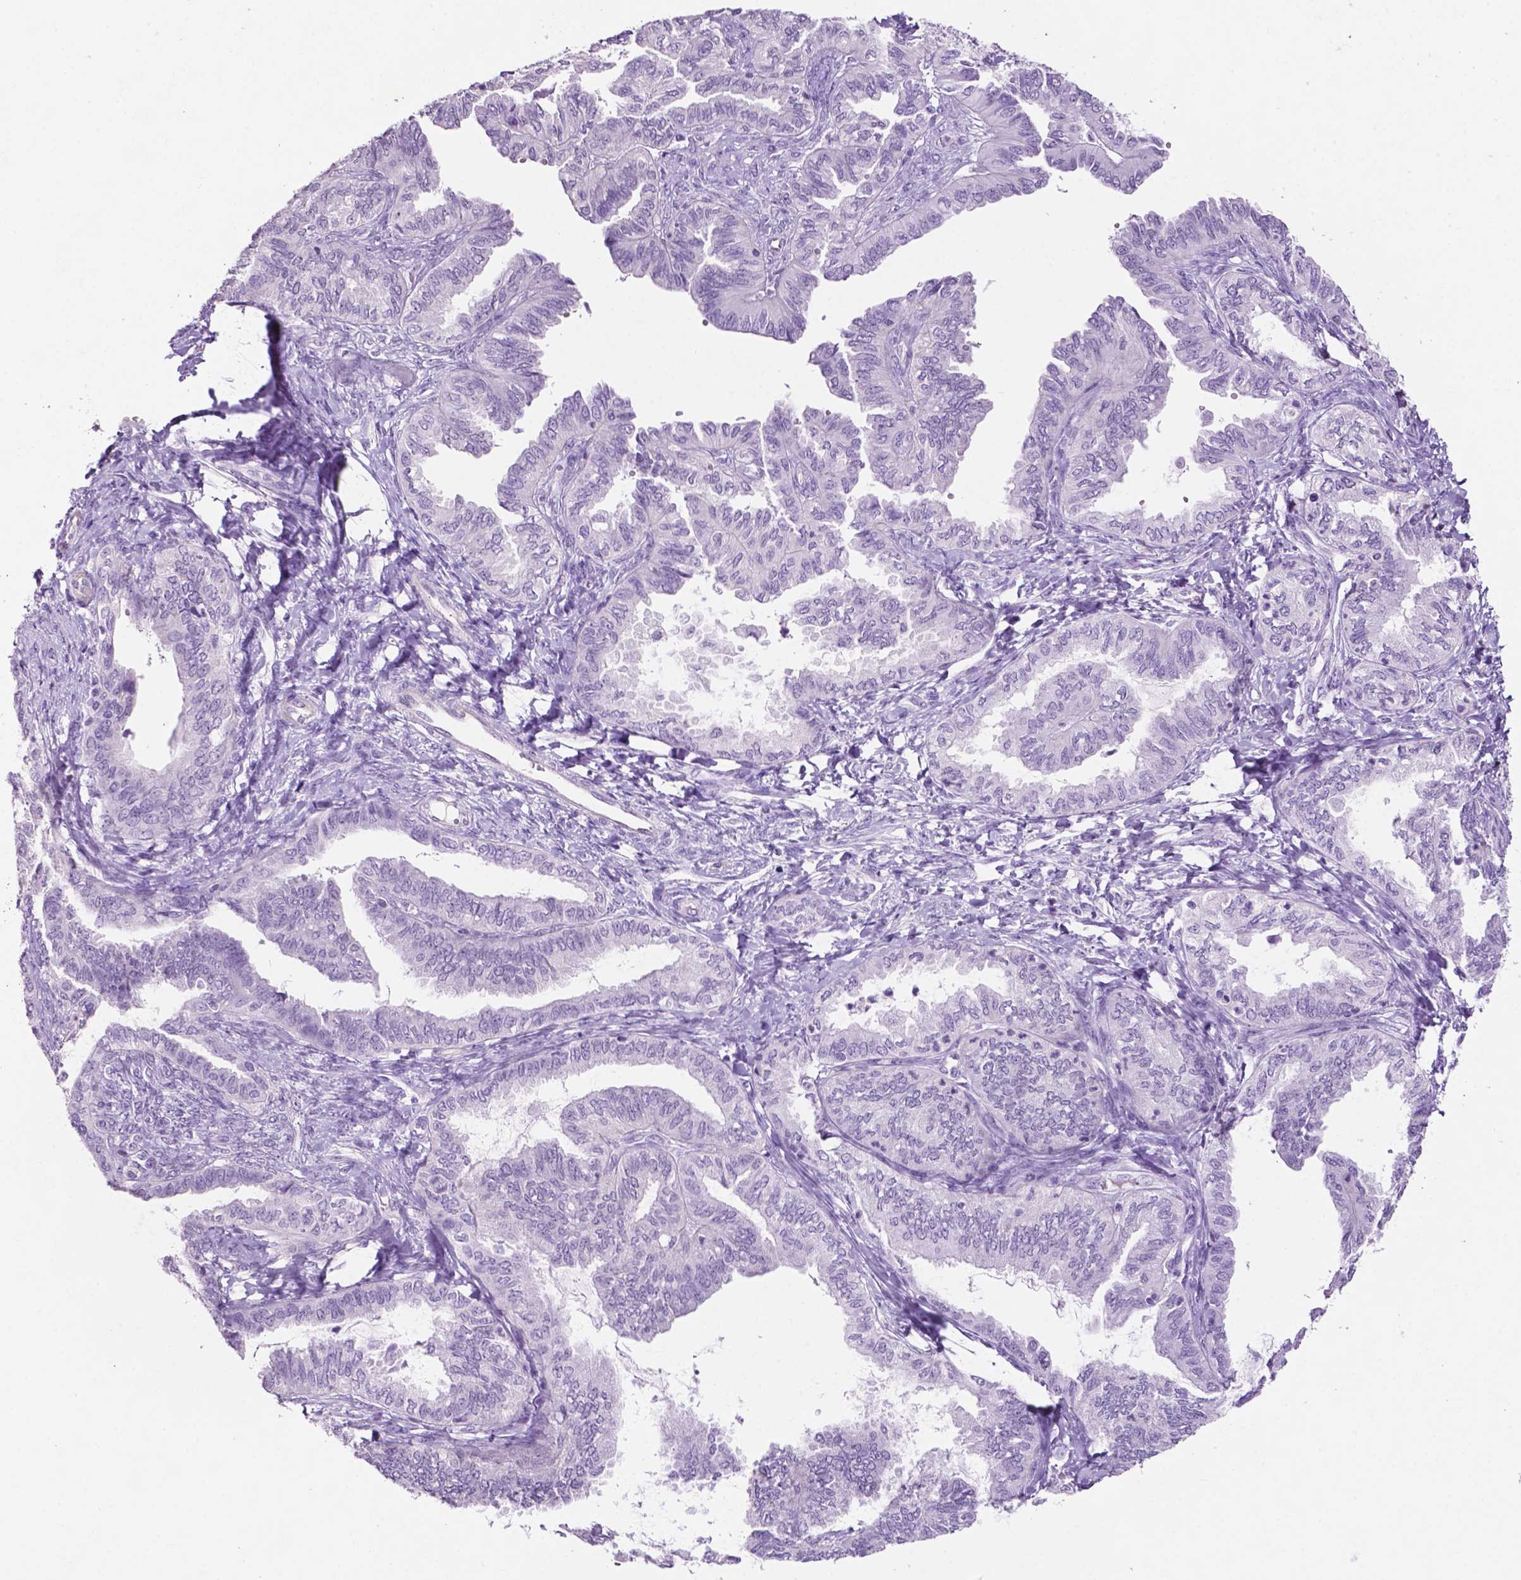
{"staining": {"intensity": "negative", "quantity": "none", "location": "none"}, "tissue": "ovarian cancer", "cell_type": "Tumor cells", "image_type": "cancer", "snomed": [{"axis": "morphology", "description": "Carcinoma, endometroid"}, {"axis": "topography", "description": "Ovary"}], "caption": "There is no significant staining in tumor cells of endometroid carcinoma (ovarian).", "gene": "PHGR1", "patient": {"sex": "female", "age": 70}}